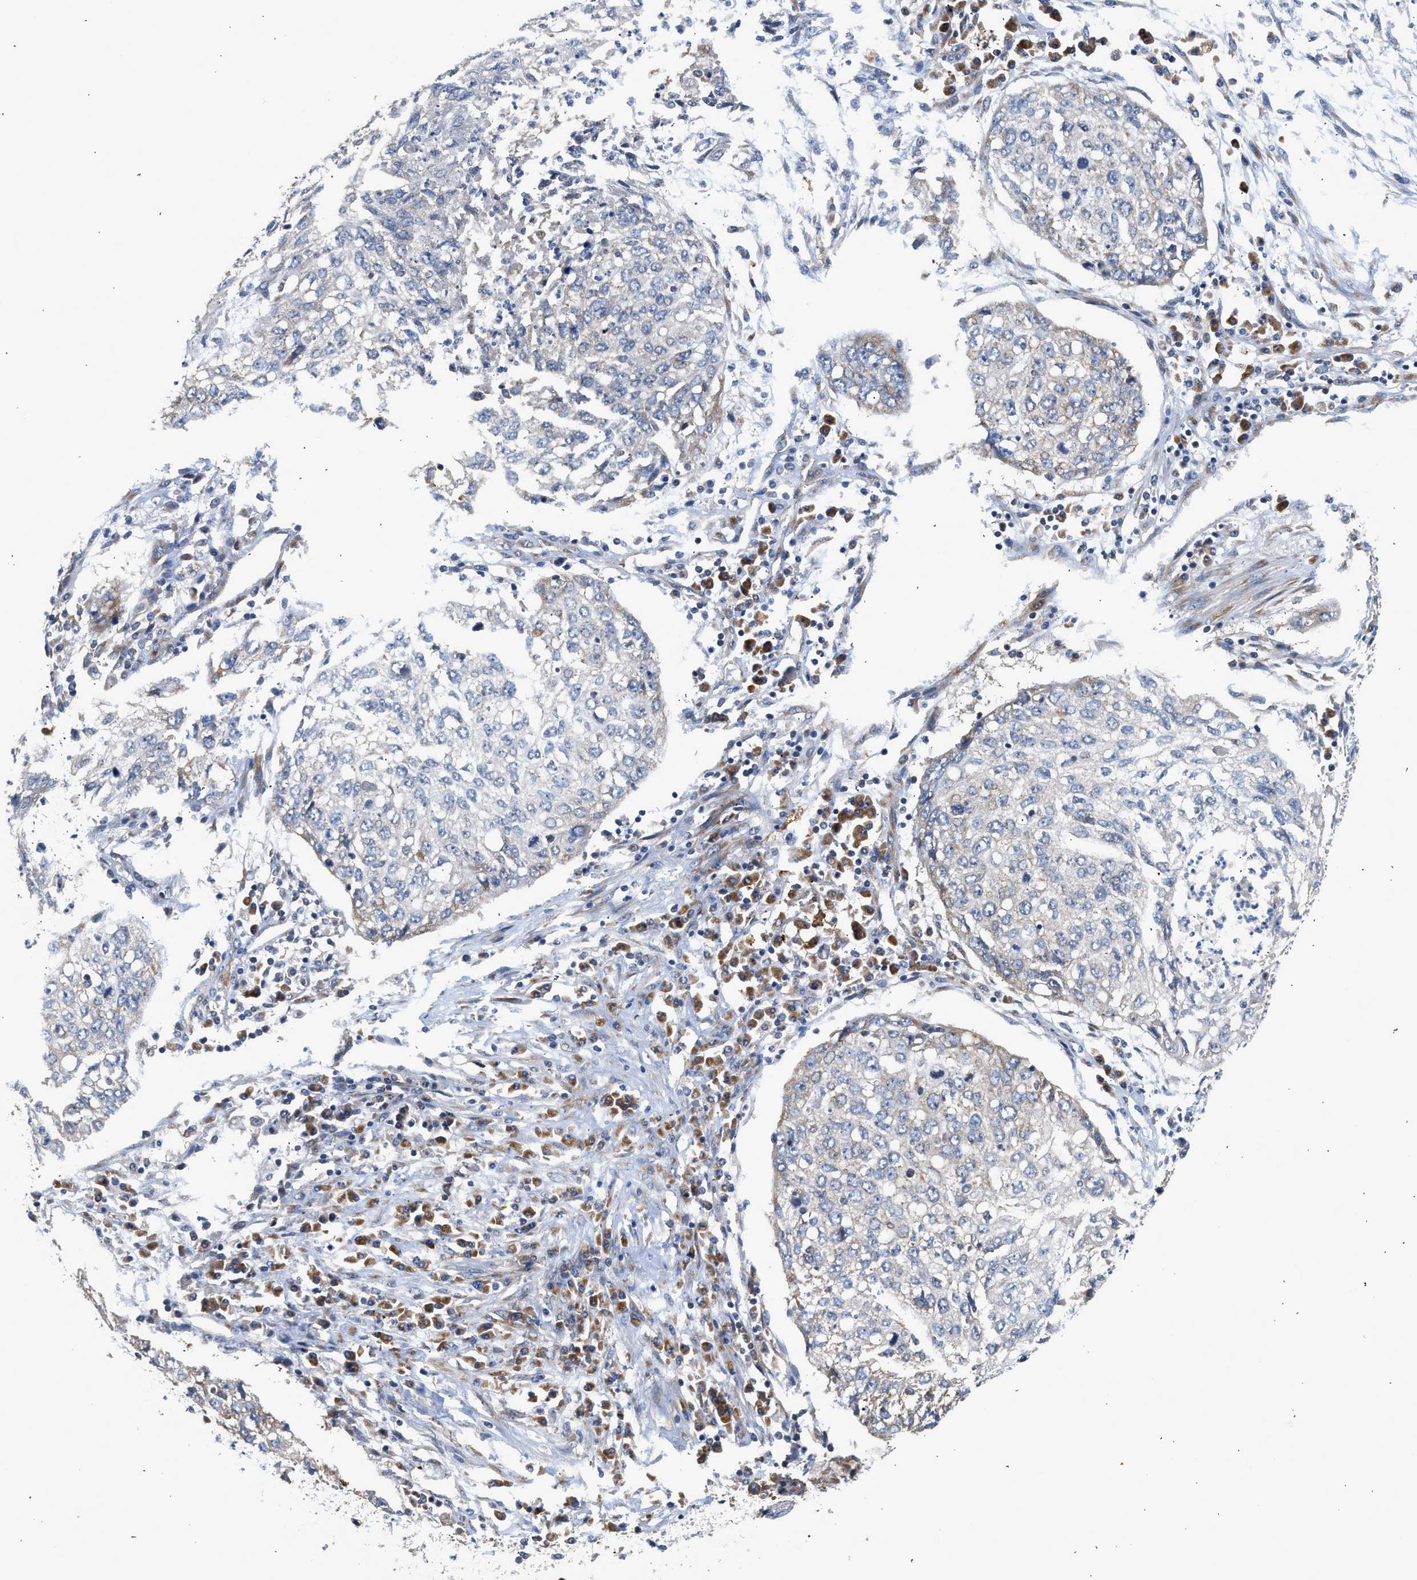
{"staining": {"intensity": "negative", "quantity": "none", "location": "none"}, "tissue": "lung cancer", "cell_type": "Tumor cells", "image_type": "cancer", "snomed": [{"axis": "morphology", "description": "Squamous cell carcinoma, NOS"}, {"axis": "topography", "description": "Lung"}], "caption": "Lung squamous cell carcinoma was stained to show a protein in brown. There is no significant expression in tumor cells.", "gene": "POLG2", "patient": {"sex": "female", "age": 63}}